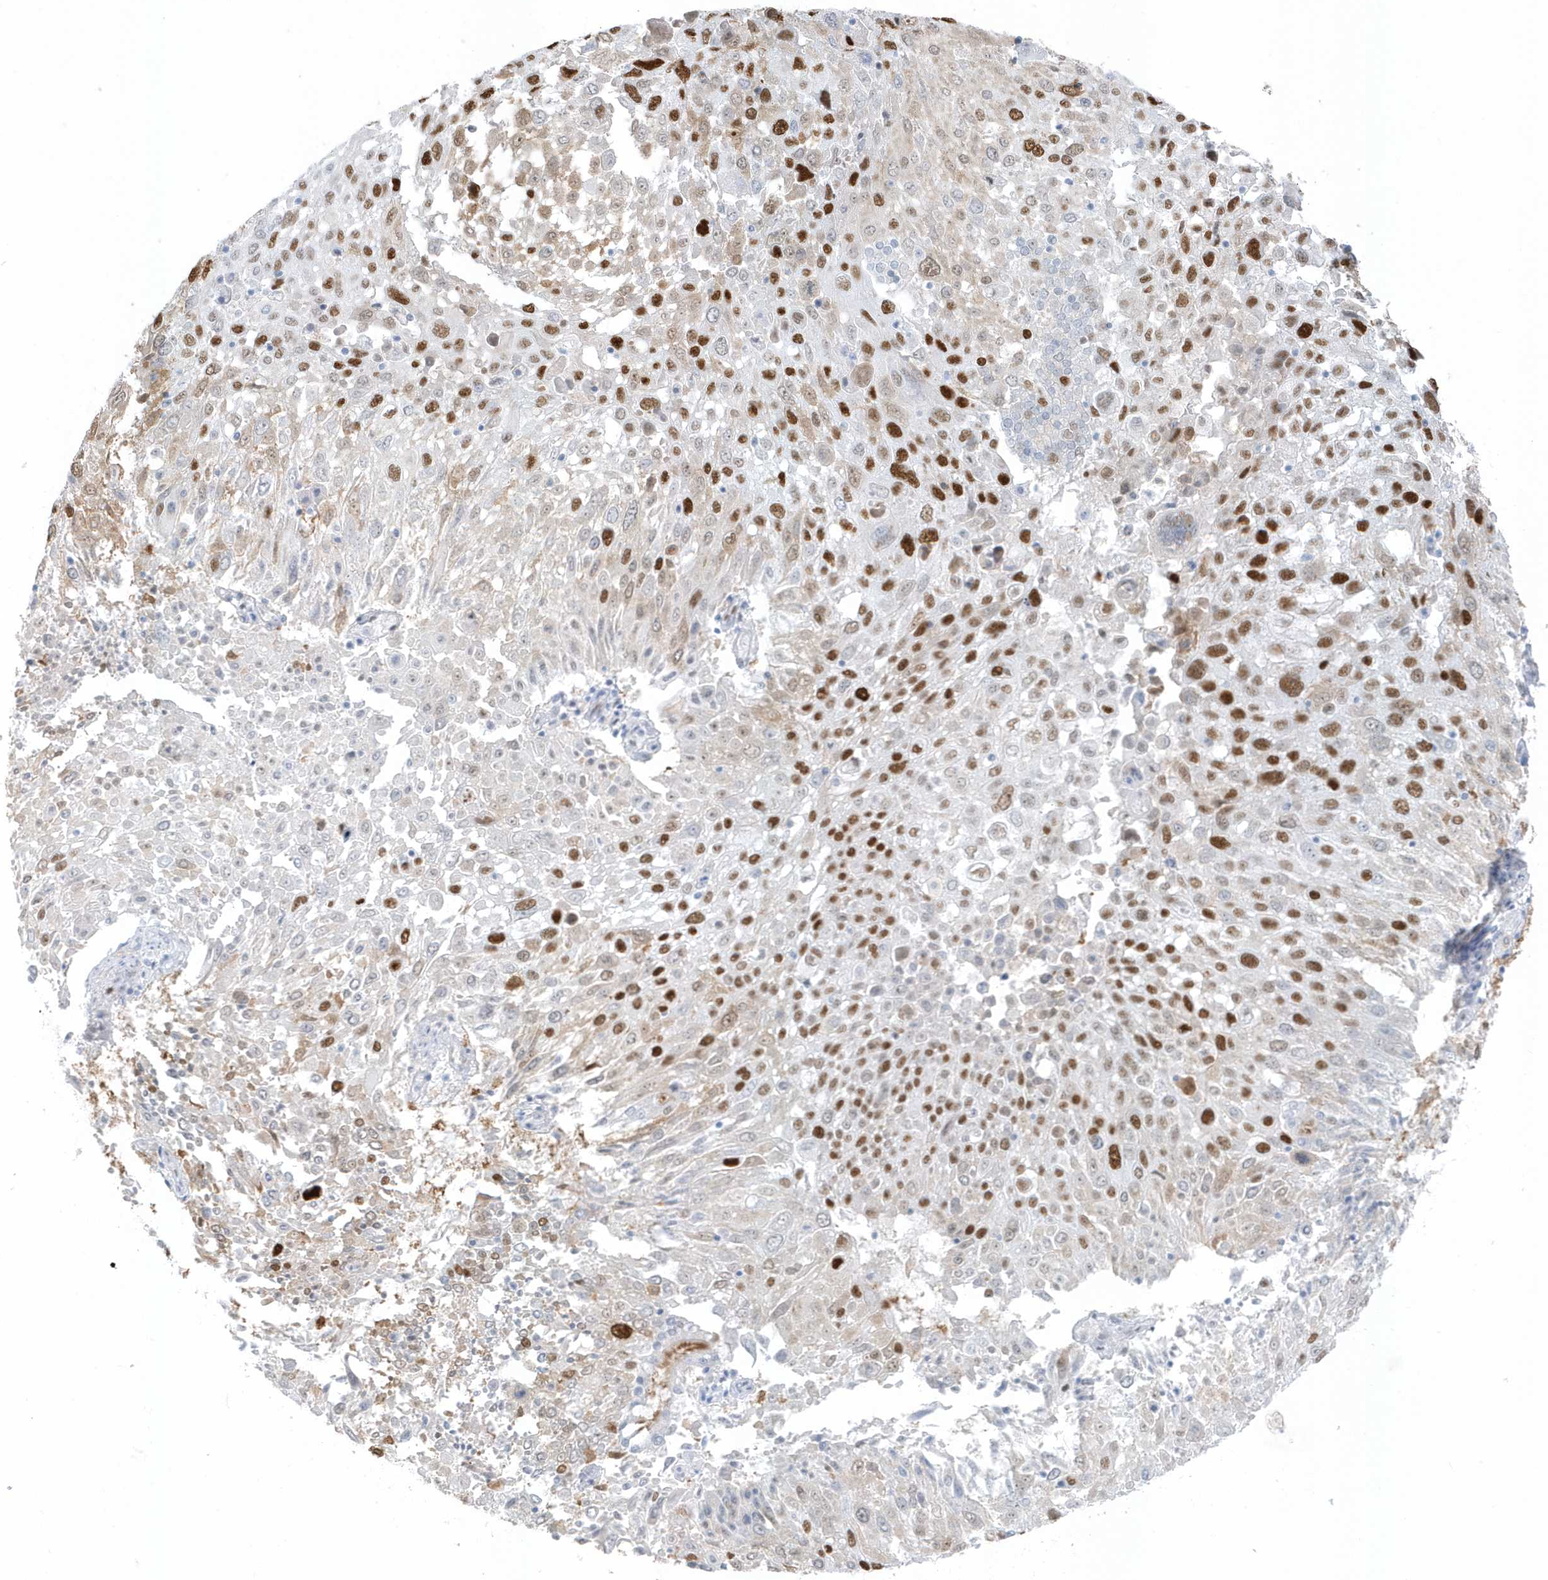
{"staining": {"intensity": "moderate", "quantity": ">75%", "location": "nuclear"}, "tissue": "lung cancer", "cell_type": "Tumor cells", "image_type": "cancer", "snomed": [{"axis": "morphology", "description": "Squamous cell carcinoma, NOS"}, {"axis": "topography", "description": "Lung"}], "caption": "There is medium levels of moderate nuclear expression in tumor cells of lung cancer, as demonstrated by immunohistochemical staining (brown color).", "gene": "SMIM34", "patient": {"sex": "male", "age": 65}}